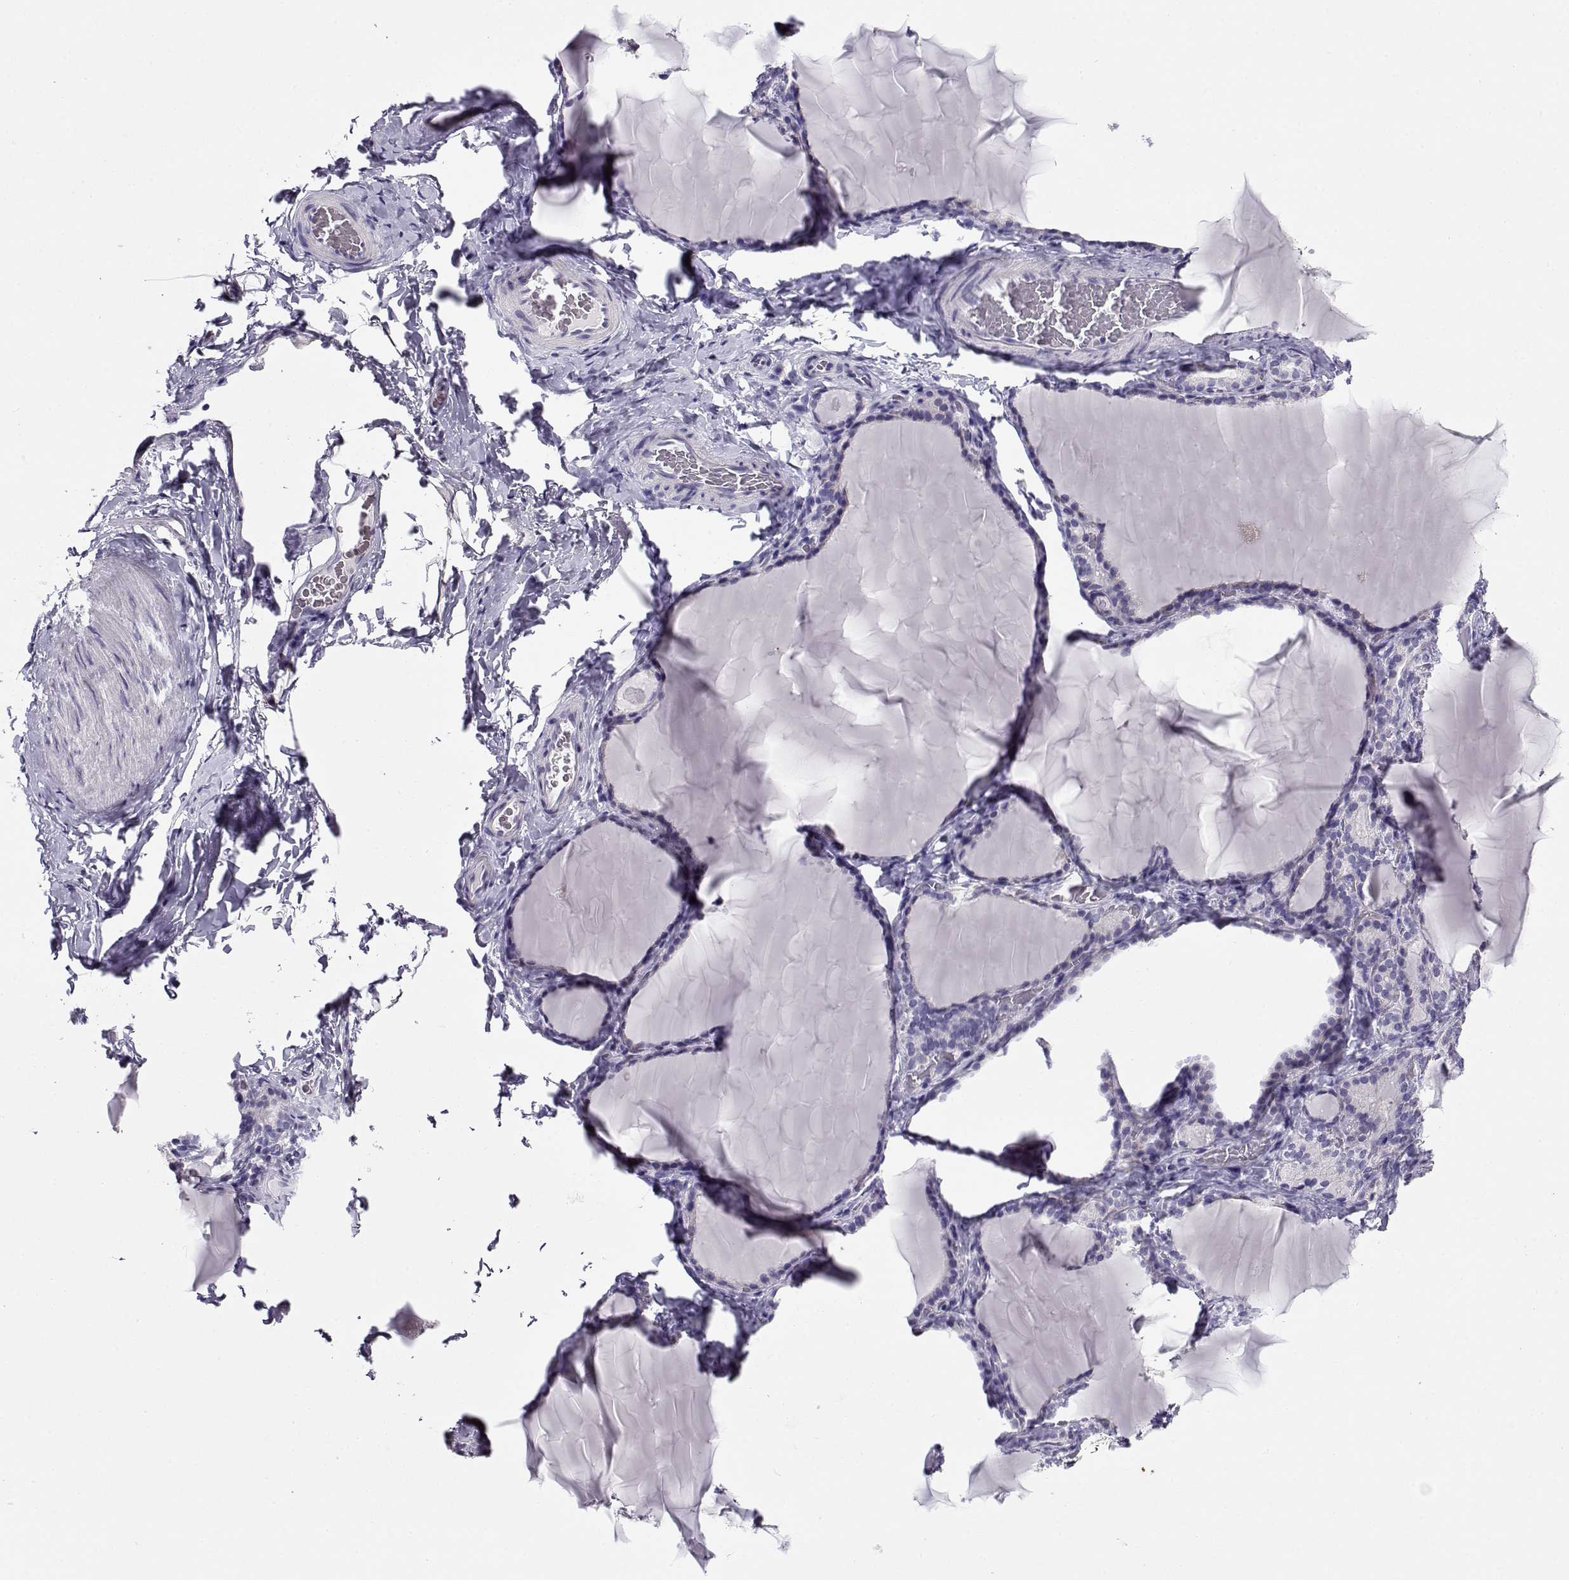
{"staining": {"intensity": "negative", "quantity": "none", "location": "none"}, "tissue": "thyroid gland", "cell_type": "Glandular cells", "image_type": "normal", "snomed": [{"axis": "morphology", "description": "Normal tissue, NOS"}, {"axis": "morphology", "description": "Hyperplasia, NOS"}, {"axis": "topography", "description": "Thyroid gland"}], "caption": "Immunohistochemical staining of benign thyroid gland reveals no significant positivity in glandular cells.", "gene": "FEZF1", "patient": {"sex": "female", "age": 27}}